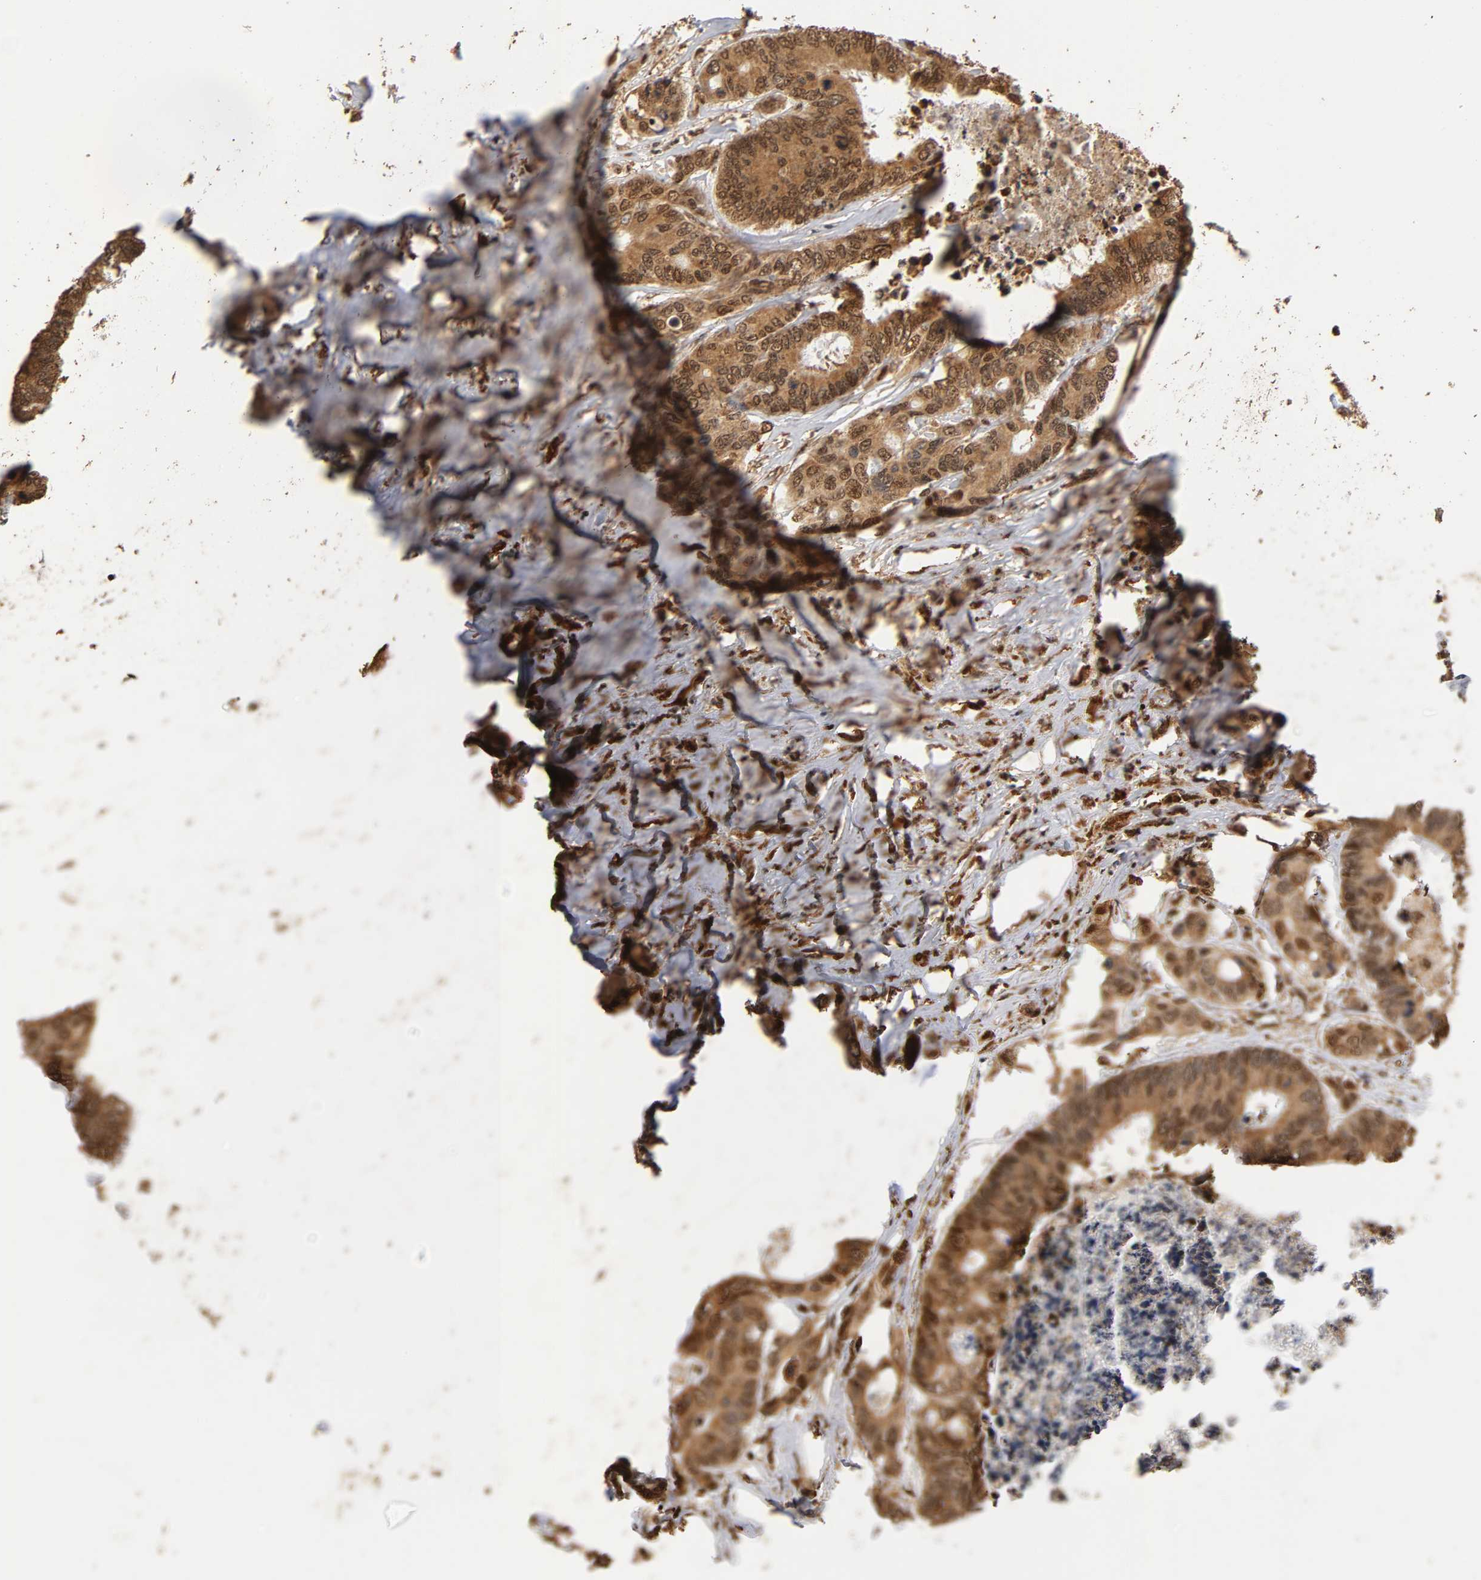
{"staining": {"intensity": "strong", "quantity": ">75%", "location": "cytoplasmic/membranous,nuclear"}, "tissue": "colorectal cancer", "cell_type": "Tumor cells", "image_type": "cancer", "snomed": [{"axis": "morphology", "description": "Adenocarcinoma, NOS"}, {"axis": "topography", "description": "Rectum"}], "caption": "Colorectal cancer (adenocarcinoma) was stained to show a protein in brown. There is high levels of strong cytoplasmic/membranous and nuclear positivity in approximately >75% of tumor cells.", "gene": "RNF122", "patient": {"sex": "male", "age": 55}}